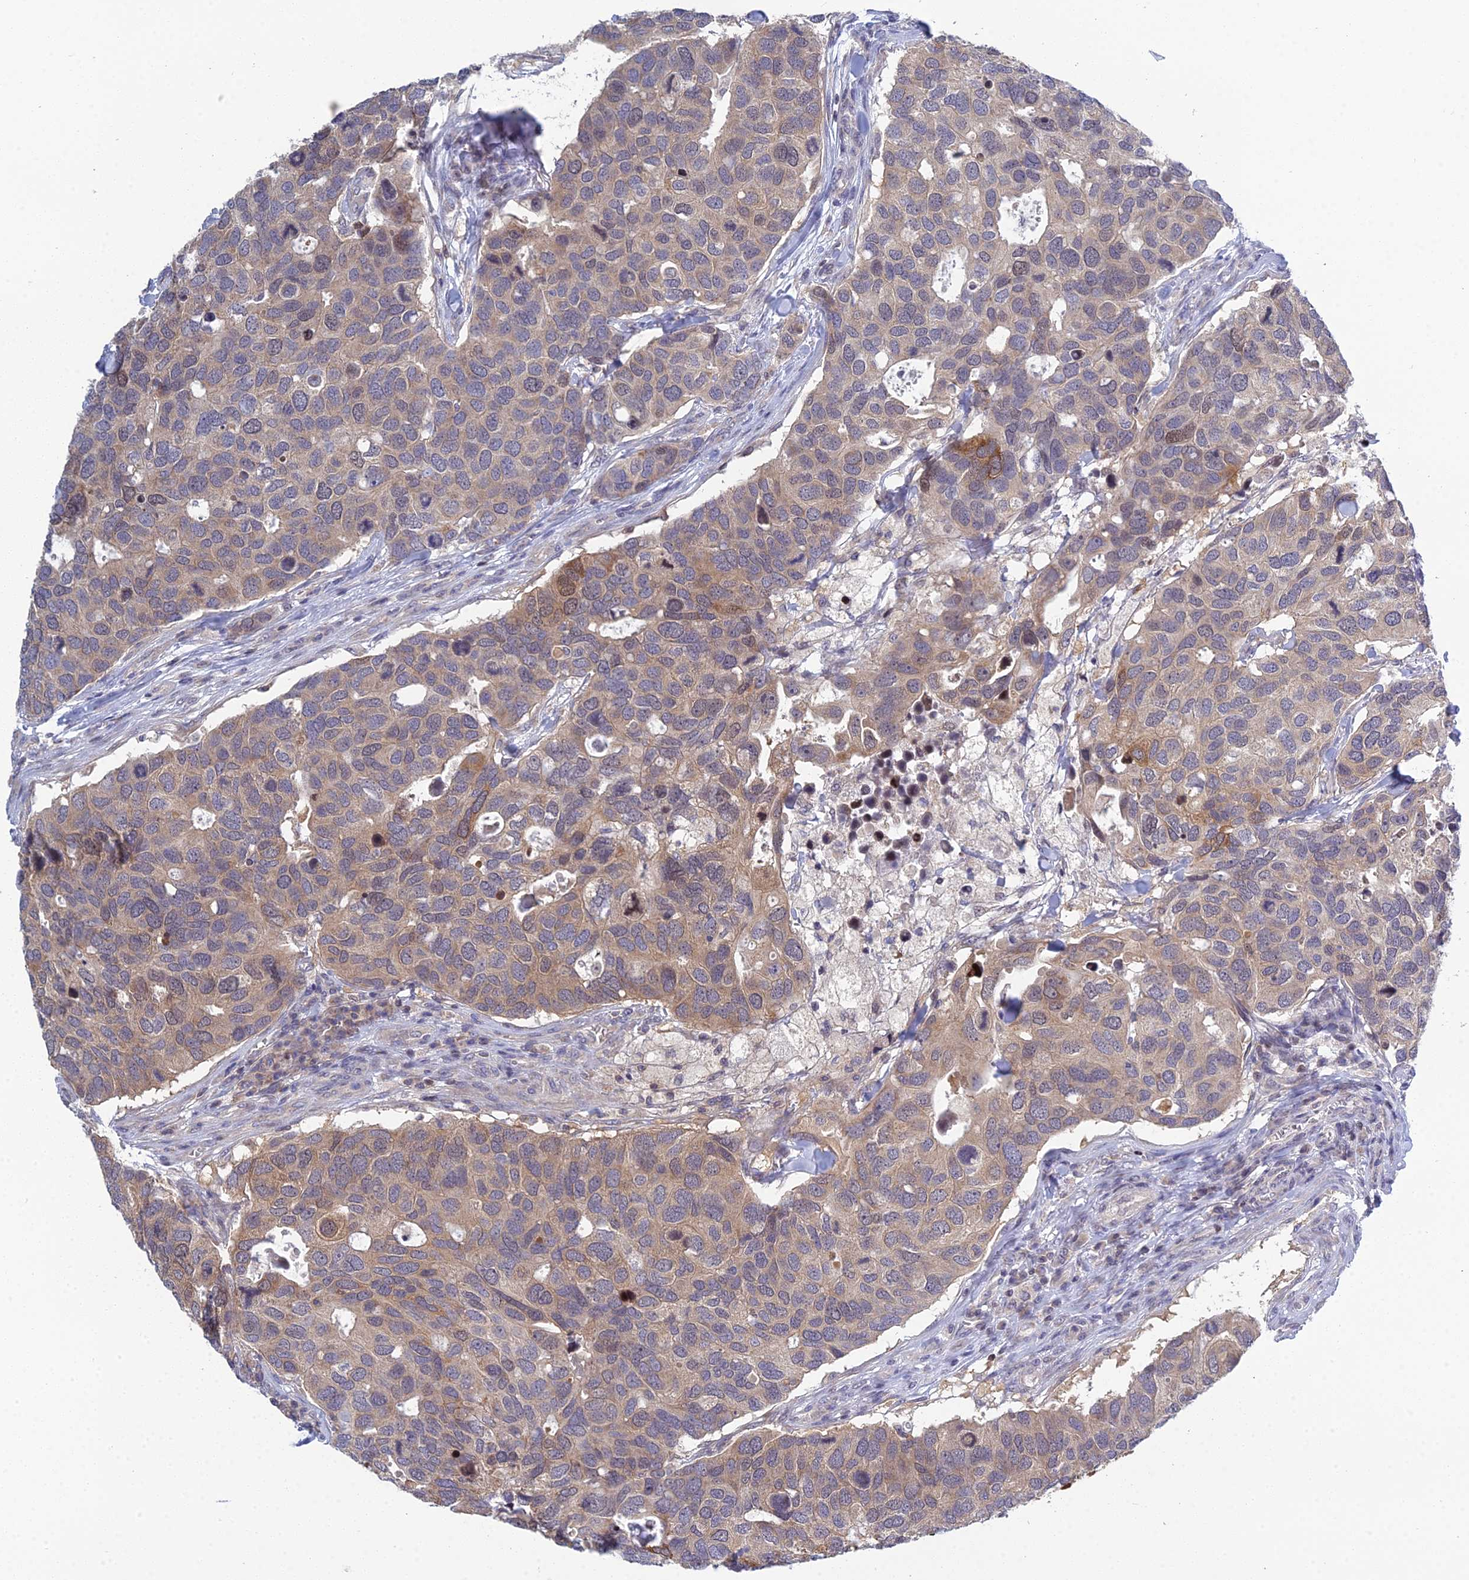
{"staining": {"intensity": "moderate", "quantity": "<25%", "location": "cytoplasmic/membranous,nuclear"}, "tissue": "breast cancer", "cell_type": "Tumor cells", "image_type": "cancer", "snomed": [{"axis": "morphology", "description": "Duct carcinoma"}, {"axis": "topography", "description": "Breast"}], "caption": "A brown stain shows moderate cytoplasmic/membranous and nuclear staining of a protein in breast cancer tumor cells. The staining was performed using DAB, with brown indicating positive protein expression. Nuclei are stained blue with hematoxylin.", "gene": "ELOA2", "patient": {"sex": "female", "age": 83}}